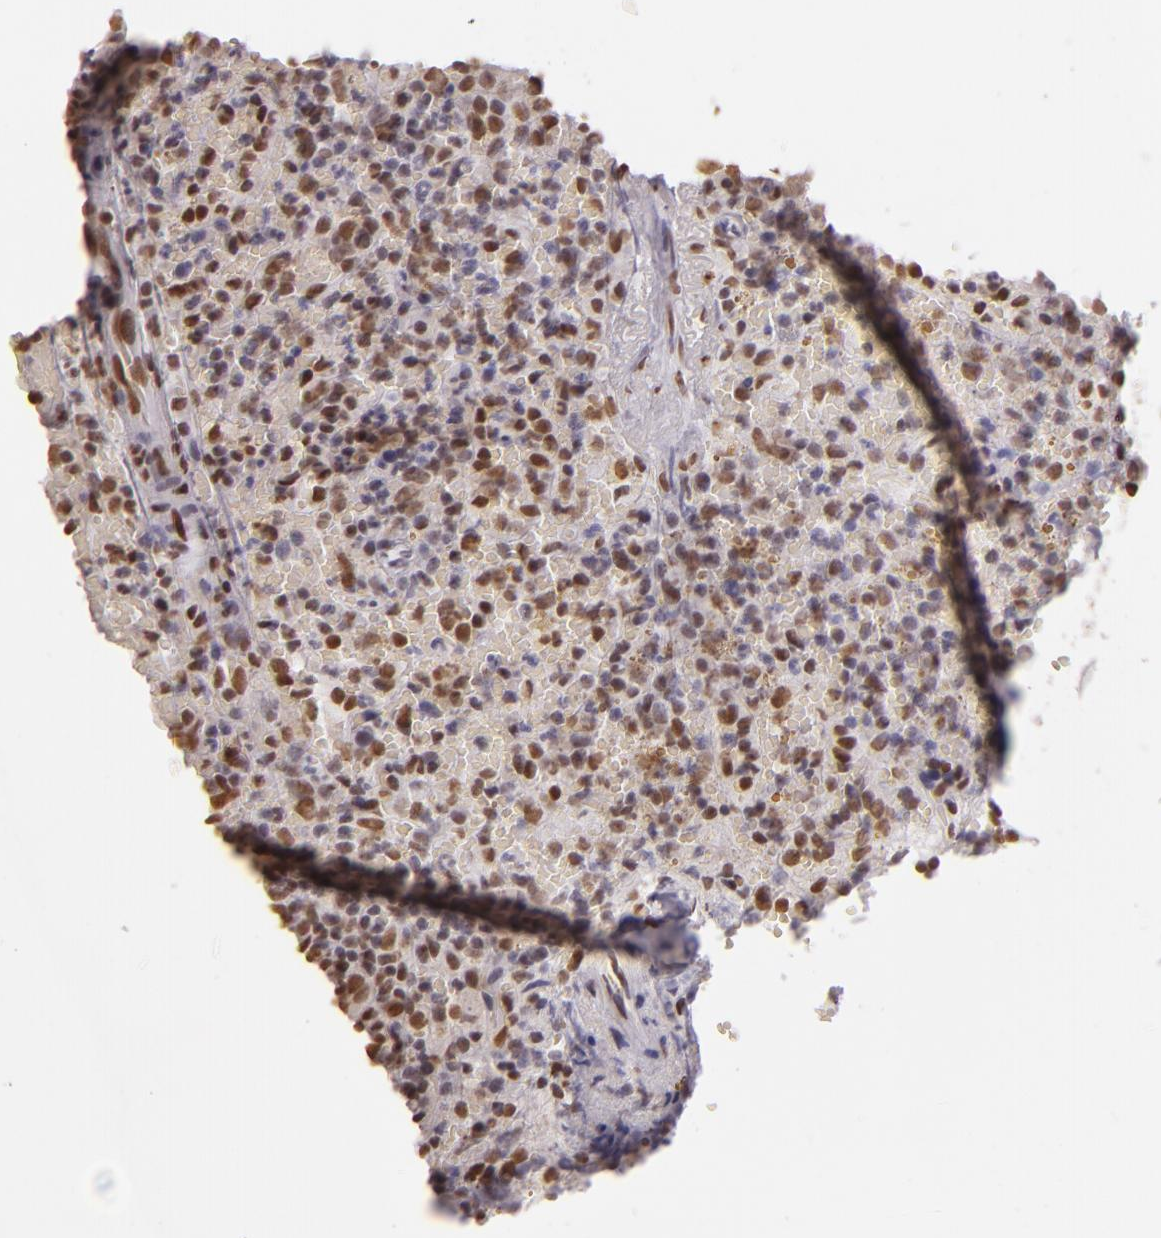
{"staining": {"intensity": "weak", "quantity": "25%-75%", "location": "nuclear"}, "tissue": "lymphoma", "cell_type": "Tumor cells", "image_type": "cancer", "snomed": [{"axis": "morphology", "description": "Malignant lymphoma, non-Hodgkin's type, High grade"}, {"axis": "topography", "description": "Spleen"}, {"axis": "topography", "description": "Lymph node"}], "caption": "Weak nuclear staining is appreciated in approximately 25%-75% of tumor cells in high-grade malignant lymphoma, non-Hodgkin's type.", "gene": "PAPOLA", "patient": {"sex": "female", "age": 70}}